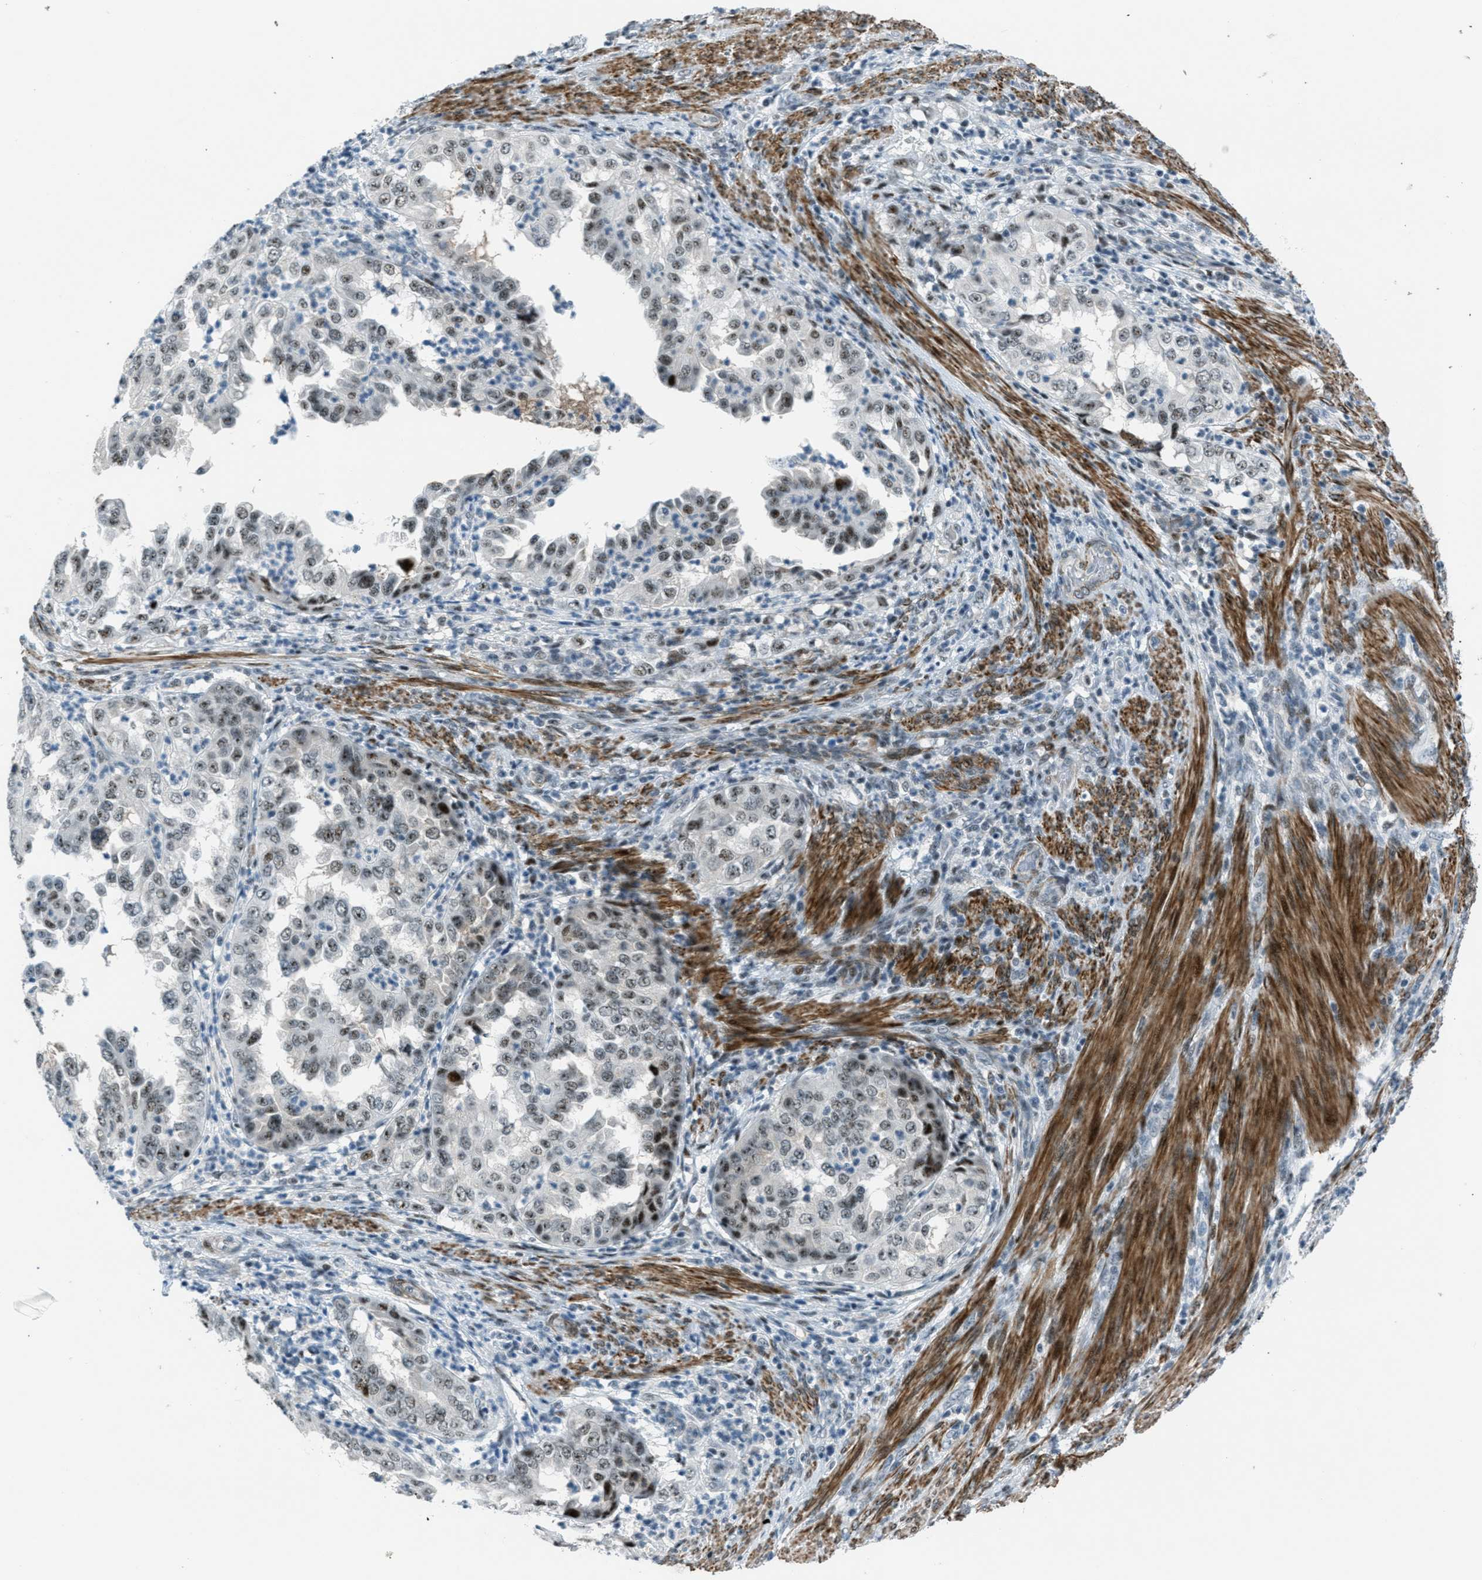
{"staining": {"intensity": "weak", "quantity": ">75%", "location": "nuclear"}, "tissue": "endometrial cancer", "cell_type": "Tumor cells", "image_type": "cancer", "snomed": [{"axis": "morphology", "description": "Adenocarcinoma, NOS"}, {"axis": "topography", "description": "Endometrium"}], "caption": "A high-resolution histopathology image shows IHC staining of adenocarcinoma (endometrial), which demonstrates weak nuclear staining in approximately >75% of tumor cells.", "gene": "ZDHHC23", "patient": {"sex": "female", "age": 85}}